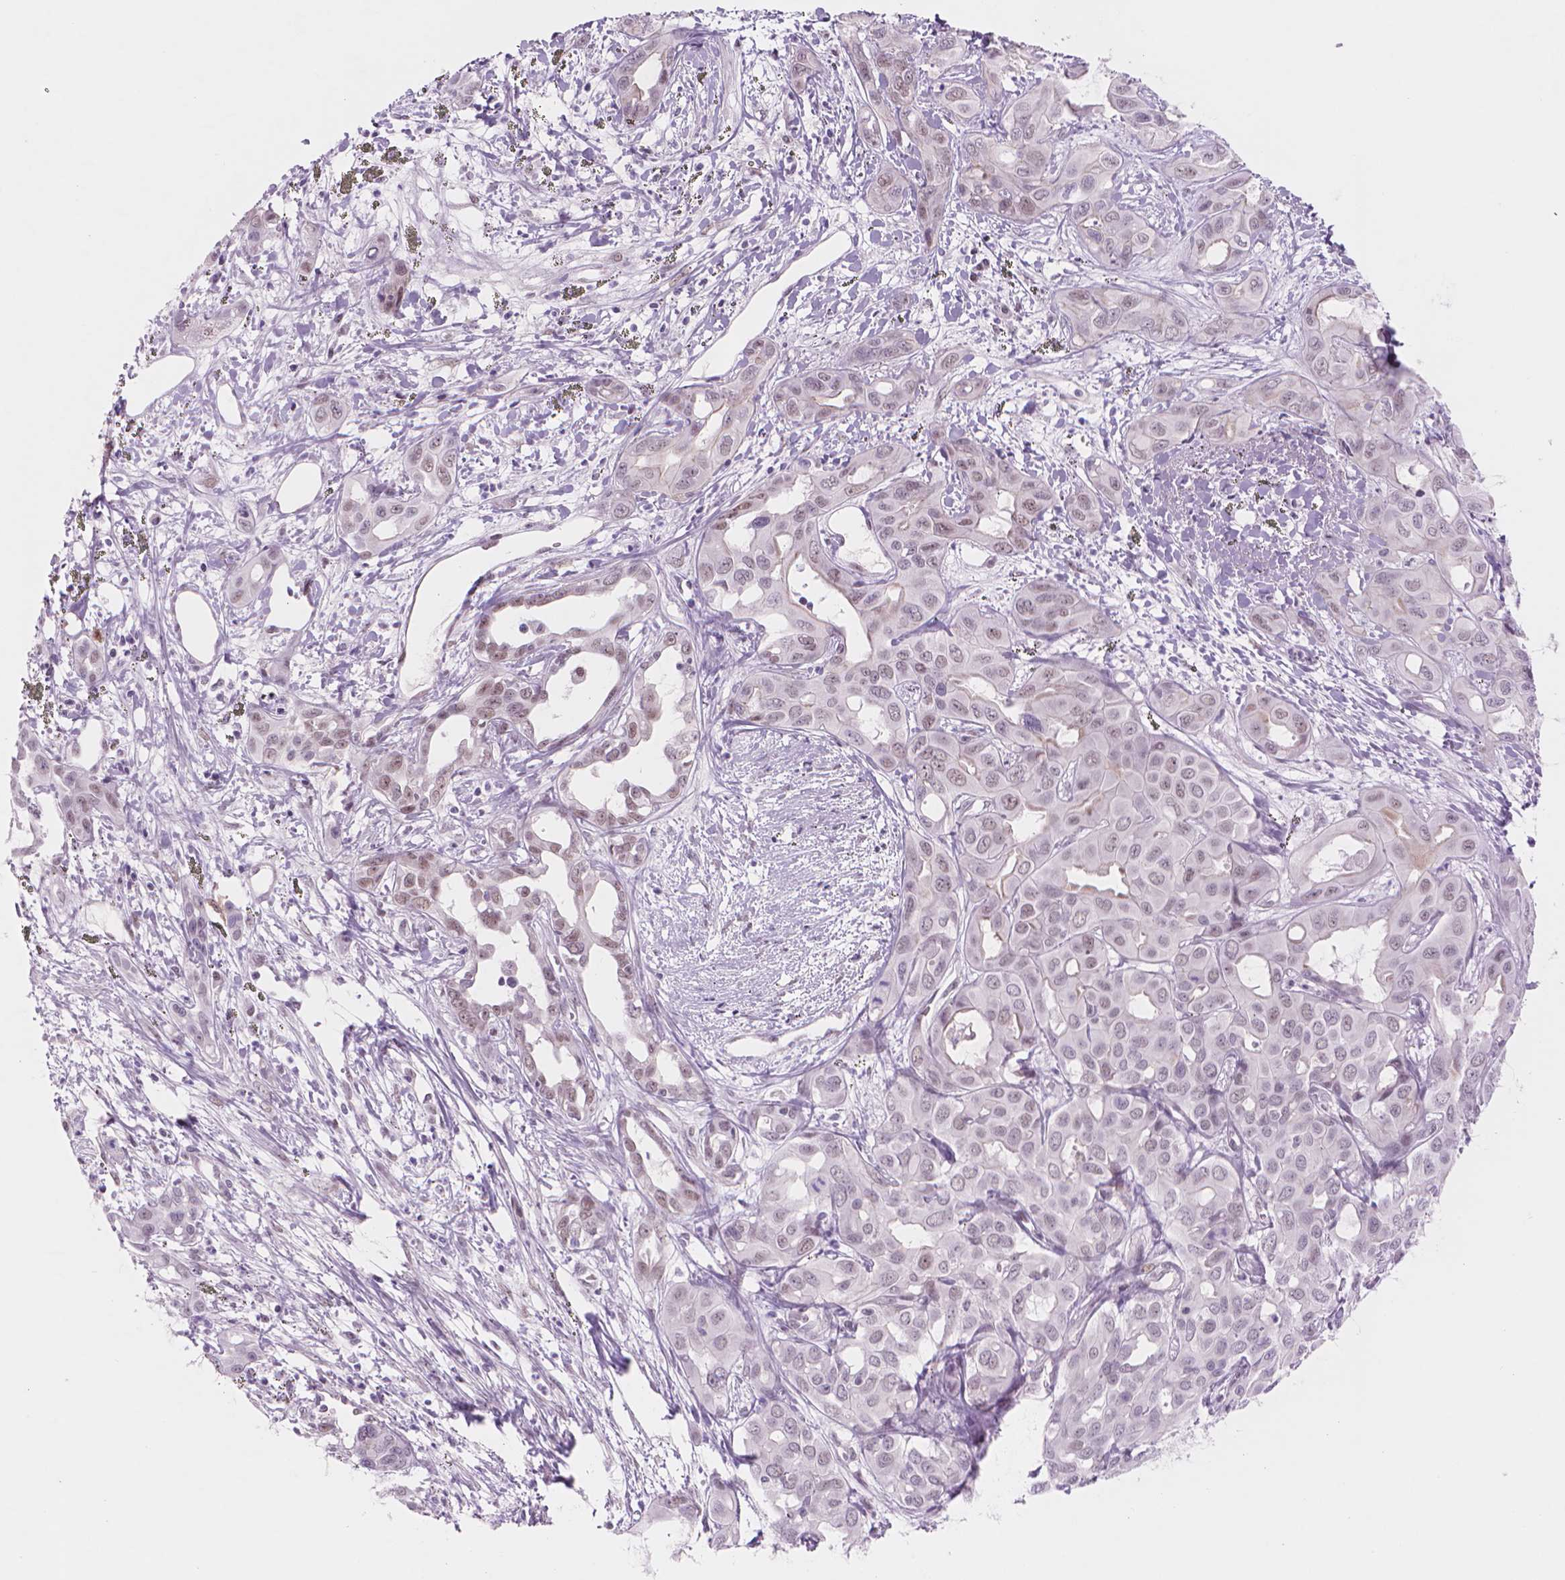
{"staining": {"intensity": "weak", "quantity": "<25%", "location": "nuclear"}, "tissue": "liver cancer", "cell_type": "Tumor cells", "image_type": "cancer", "snomed": [{"axis": "morphology", "description": "Cholangiocarcinoma"}, {"axis": "topography", "description": "Liver"}], "caption": "There is no significant expression in tumor cells of cholangiocarcinoma (liver).", "gene": "POLR3D", "patient": {"sex": "female", "age": 60}}